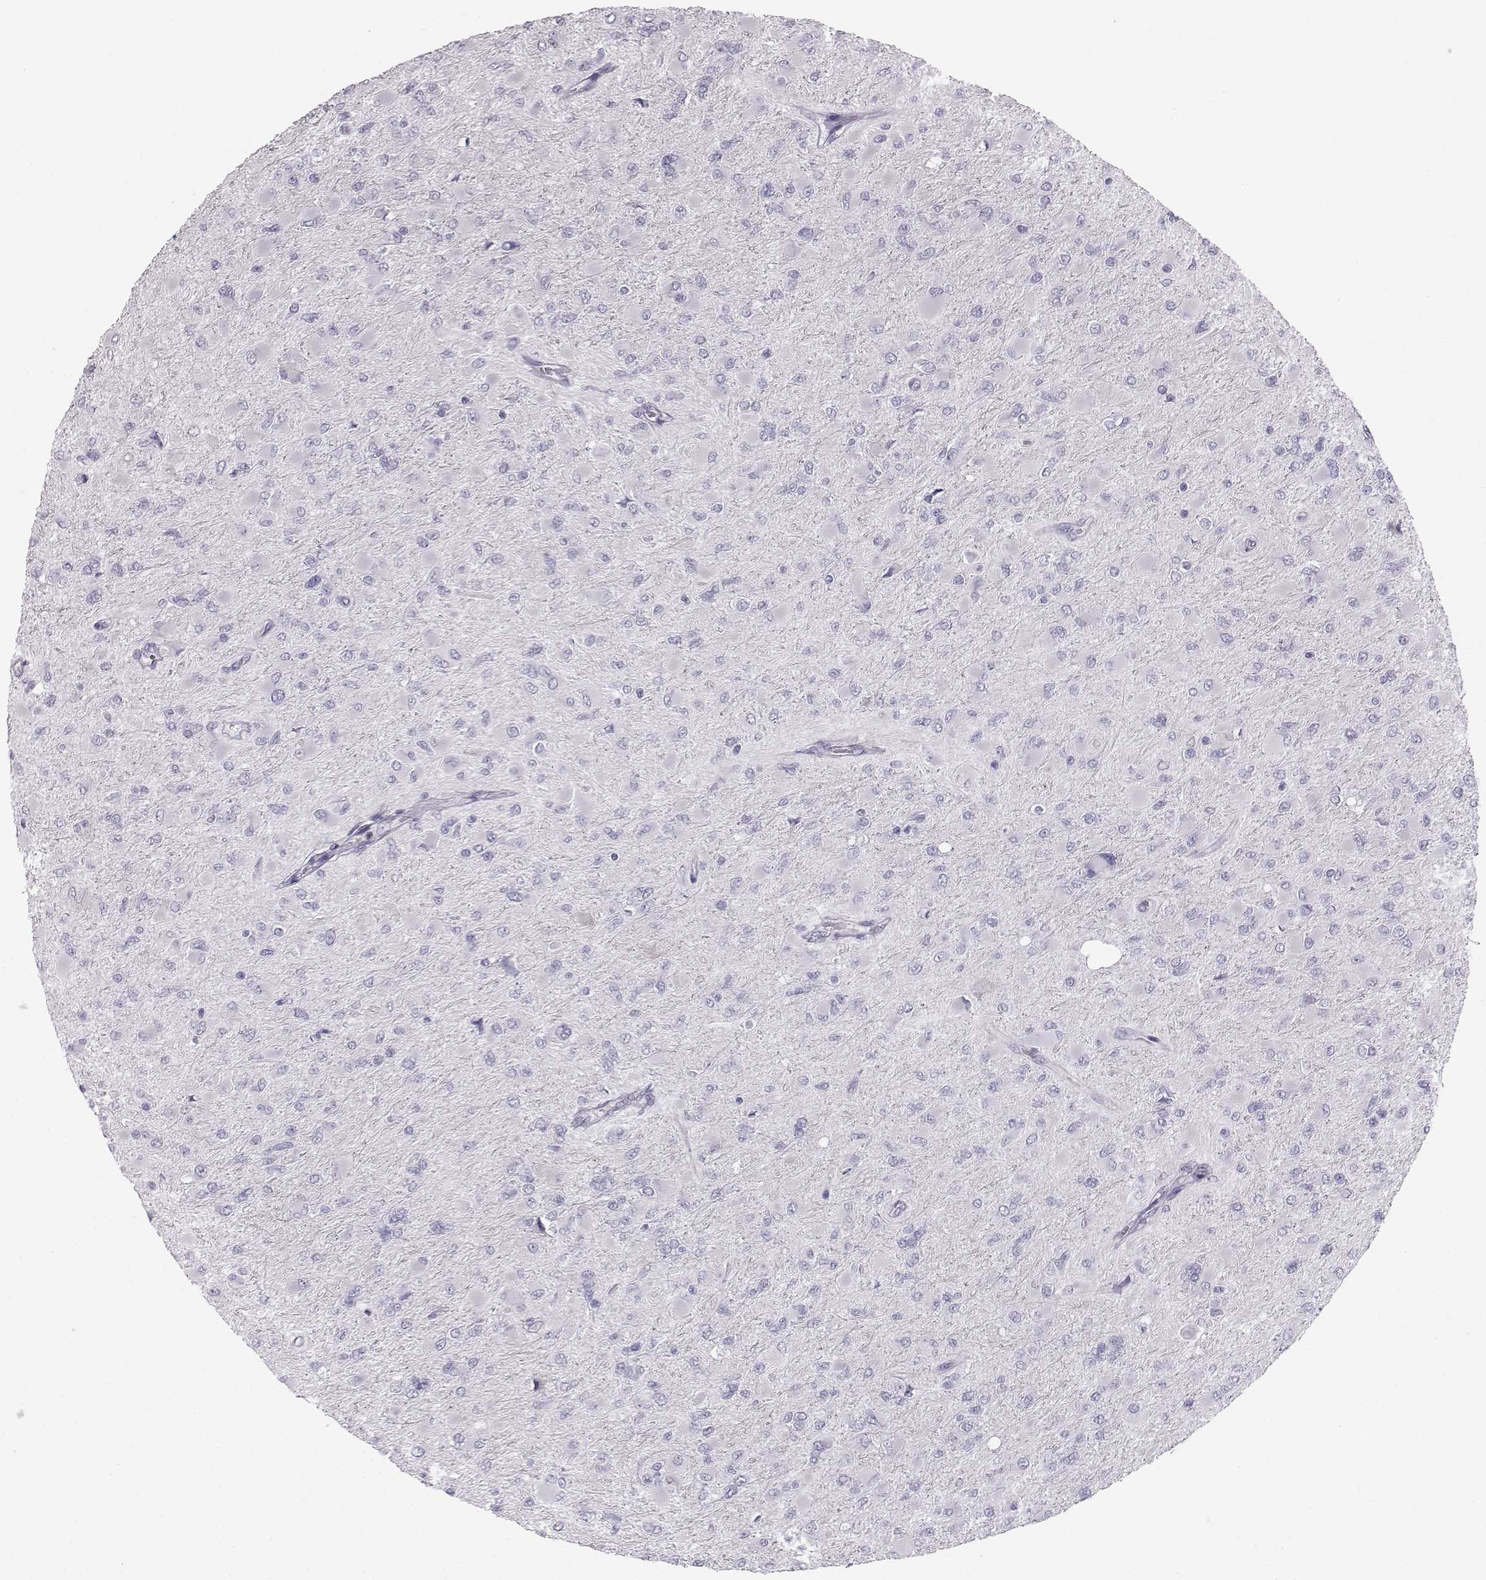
{"staining": {"intensity": "negative", "quantity": "none", "location": "none"}, "tissue": "glioma", "cell_type": "Tumor cells", "image_type": "cancer", "snomed": [{"axis": "morphology", "description": "Glioma, malignant, High grade"}, {"axis": "topography", "description": "Cerebral cortex"}], "caption": "This is an immunohistochemistry image of malignant high-grade glioma. There is no expression in tumor cells.", "gene": "CASR", "patient": {"sex": "female", "age": 36}}